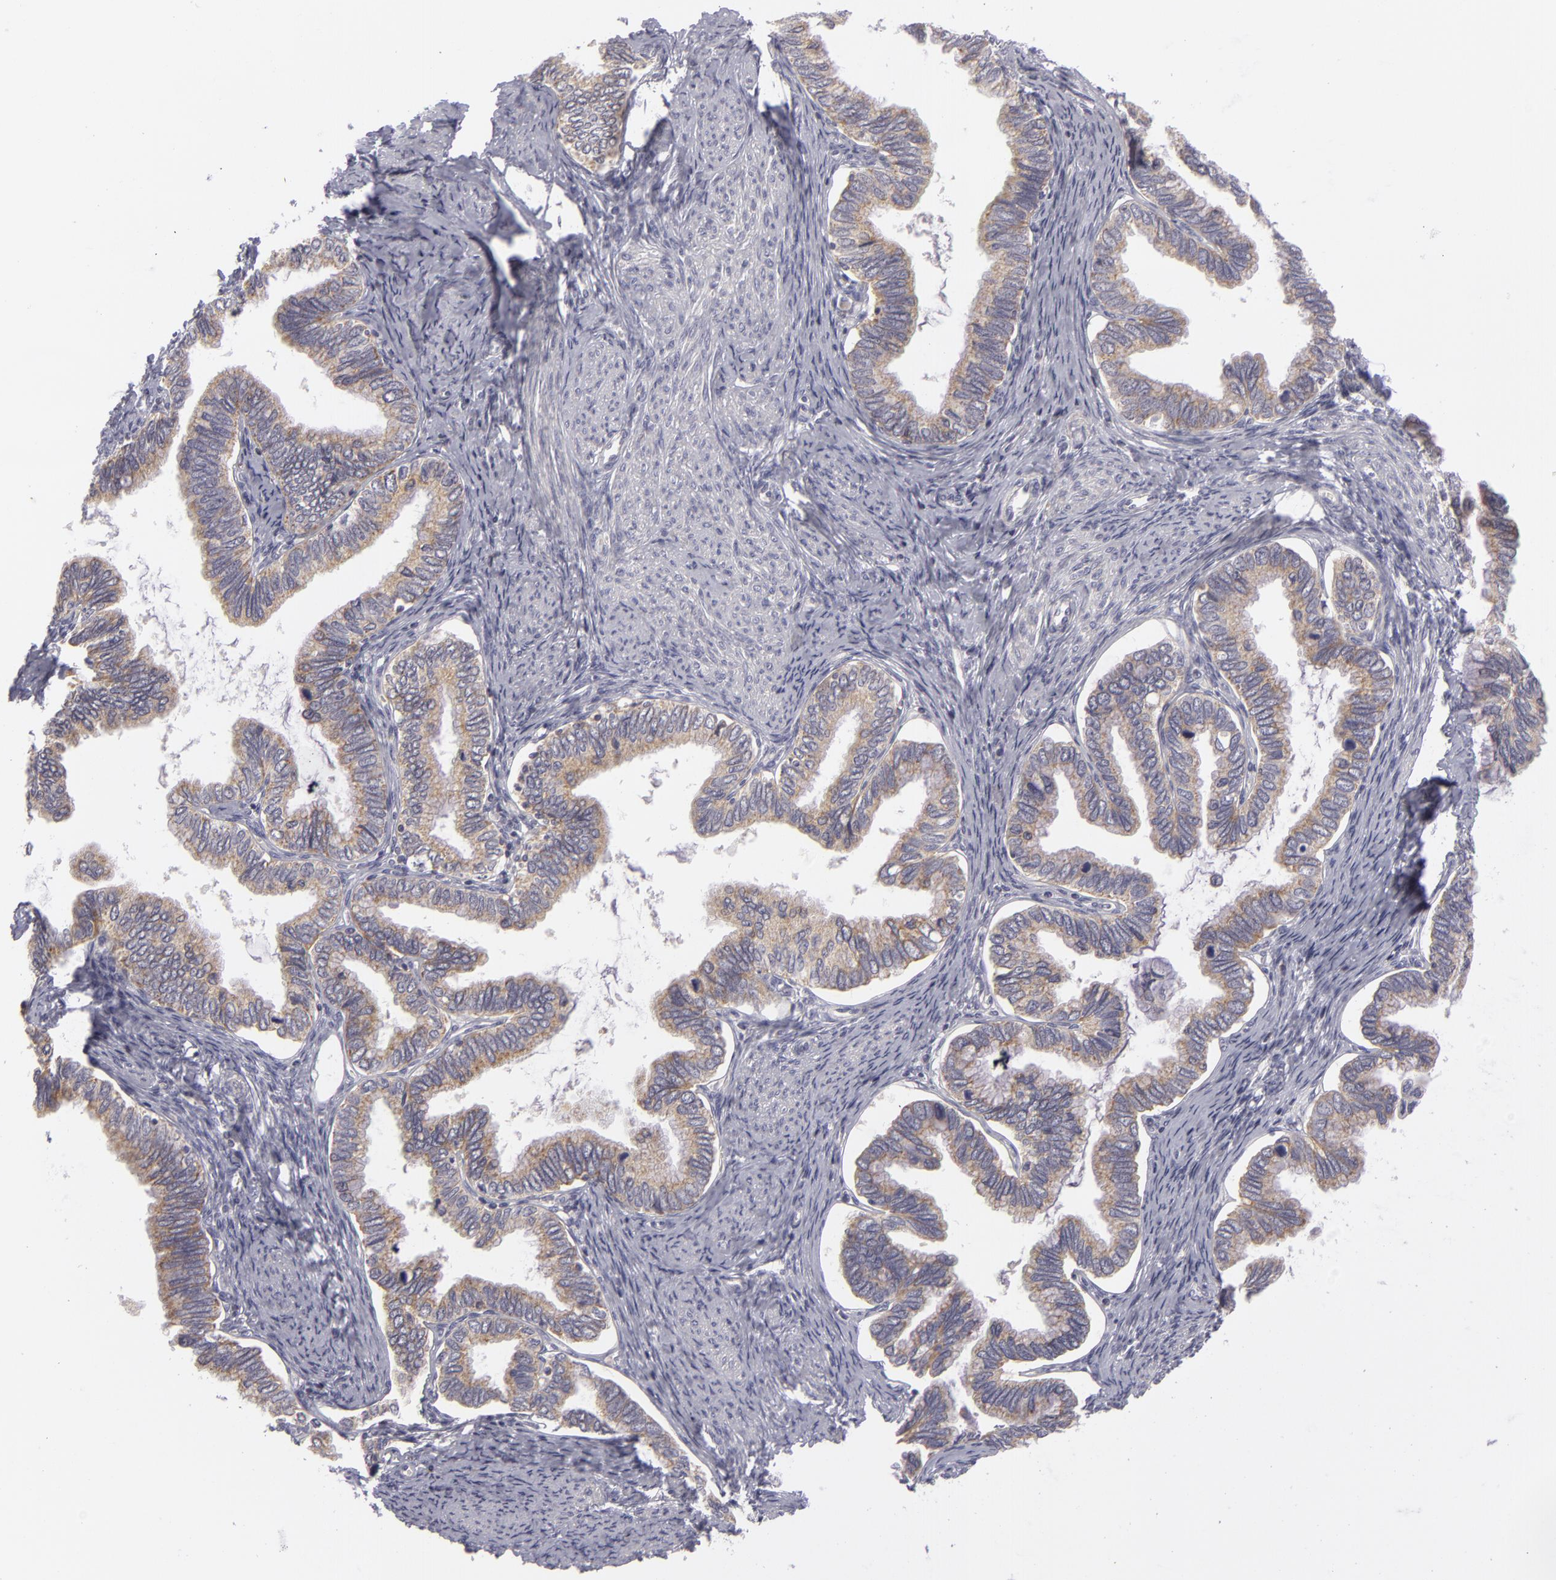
{"staining": {"intensity": "weak", "quantity": ">75%", "location": "cytoplasmic/membranous"}, "tissue": "cervical cancer", "cell_type": "Tumor cells", "image_type": "cancer", "snomed": [{"axis": "morphology", "description": "Adenocarcinoma, NOS"}, {"axis": "topography", "description": "Cervix"}], "caption": "High-magnification brightfield microscopy of cervical cancer (adenocarcinoma) stained with DAB (3,3'-diaminobenzidine) (brown) and counterstained with hematoxylin (blue). tumor cells exhibit weak cytoplasmic/membranous positivity is present in about>75% of cells. The staining was performed using DAB, with brown indicating positive protein expression. Nuclei are stained blue with hematoxylin.", "gene": "ATP2B3", "patient": {"sex": "female", "age": 49}}